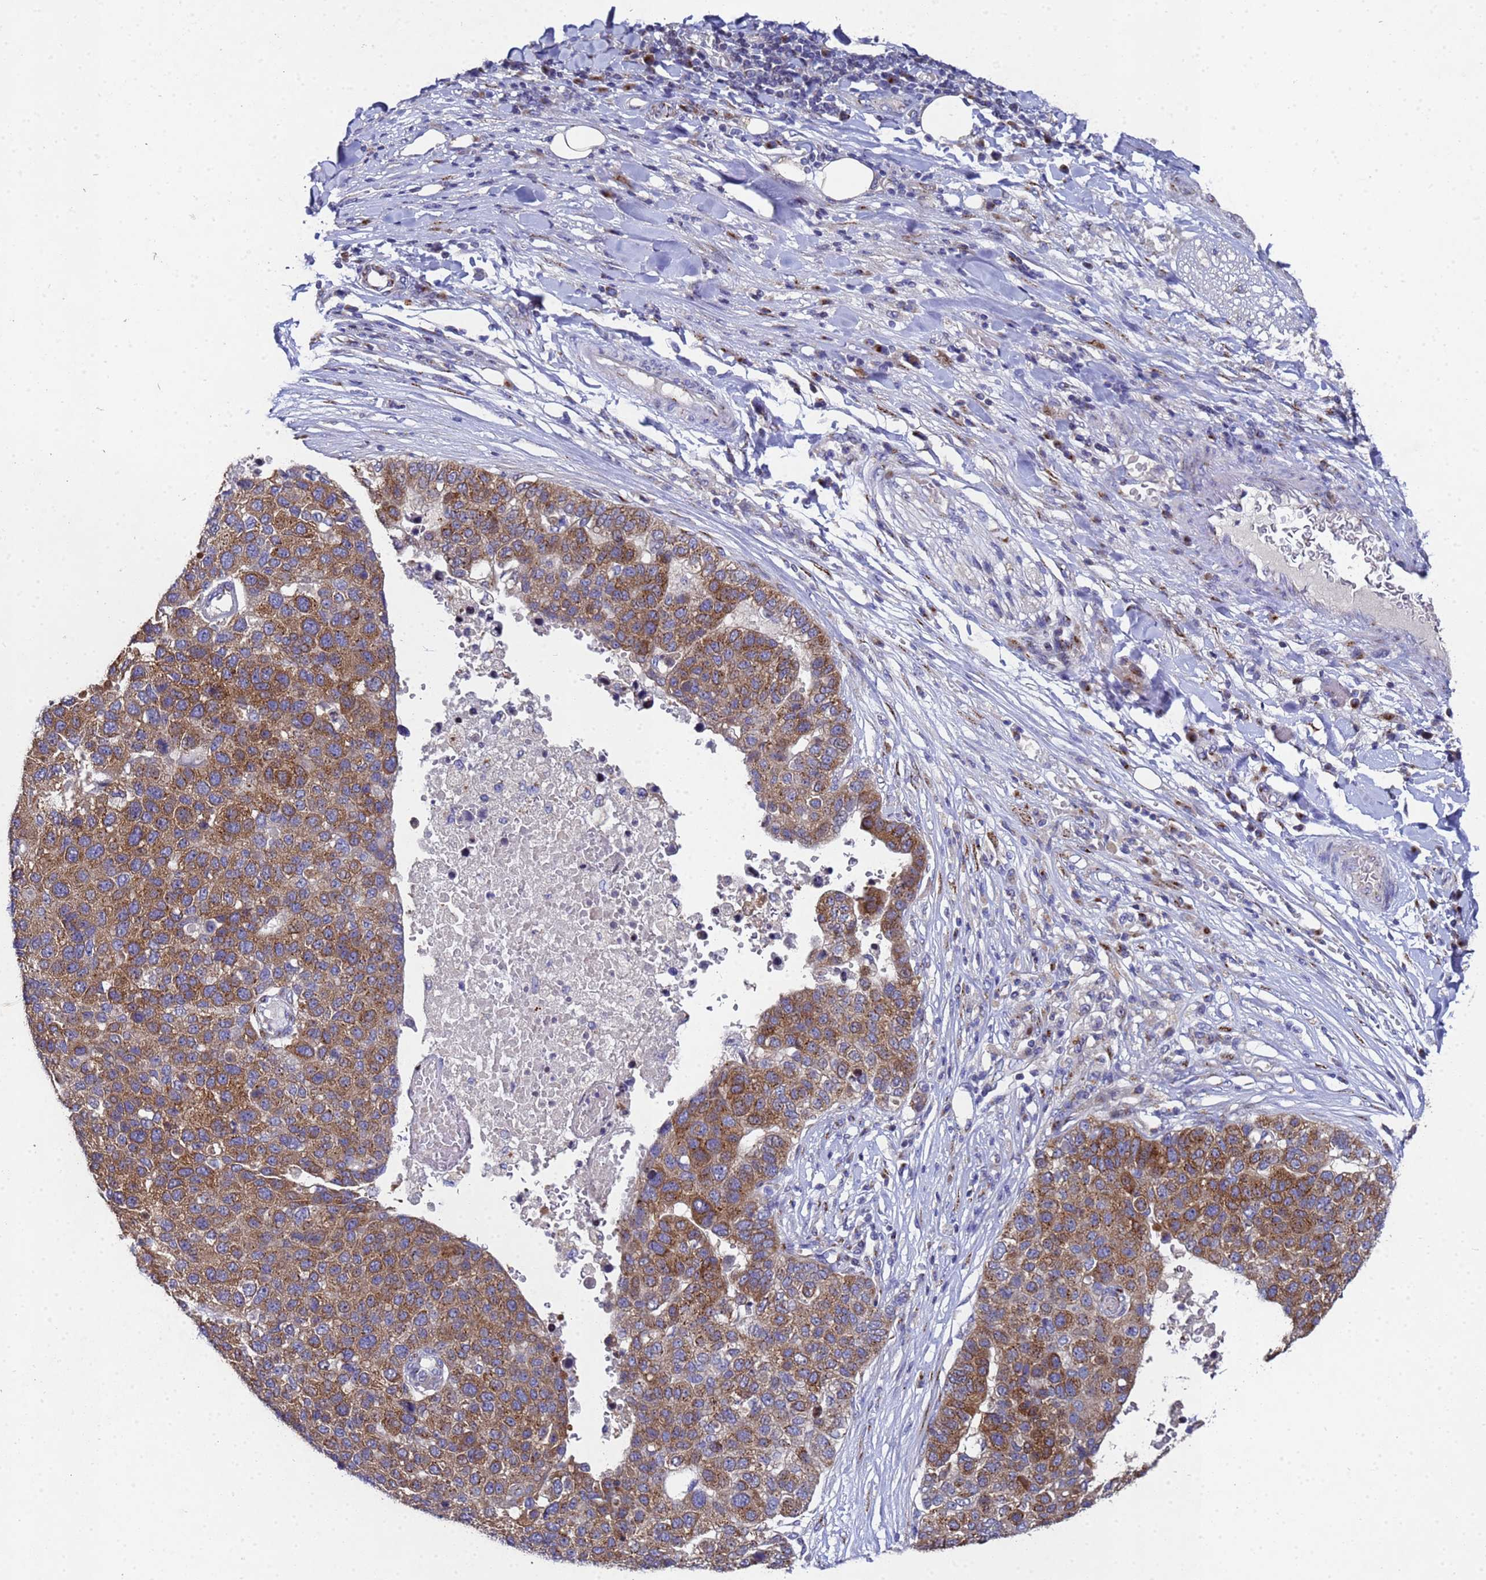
{"staining": {"intensity": "moderate", "quantity": ">75%", "location": "cytoplasmic/membranous"}, "tissue": "pancreatic cancer", "cell_type": "Tumor cells", "image_type": "cancer", "snomed": [{"axis": "morphology", "description": "Adenocarcinoma, NOS"}, {"axis": "topography", "description": "Pancreas"}], "caption": "Approximately >75% of tumor cells in pancreatic cancer show moderate cytoplasmic/membranous protein expression as visualized by brown immunohistochemical staining.", "gene": "NSUN6", "patient": {"sex": "female", "age": 61}}